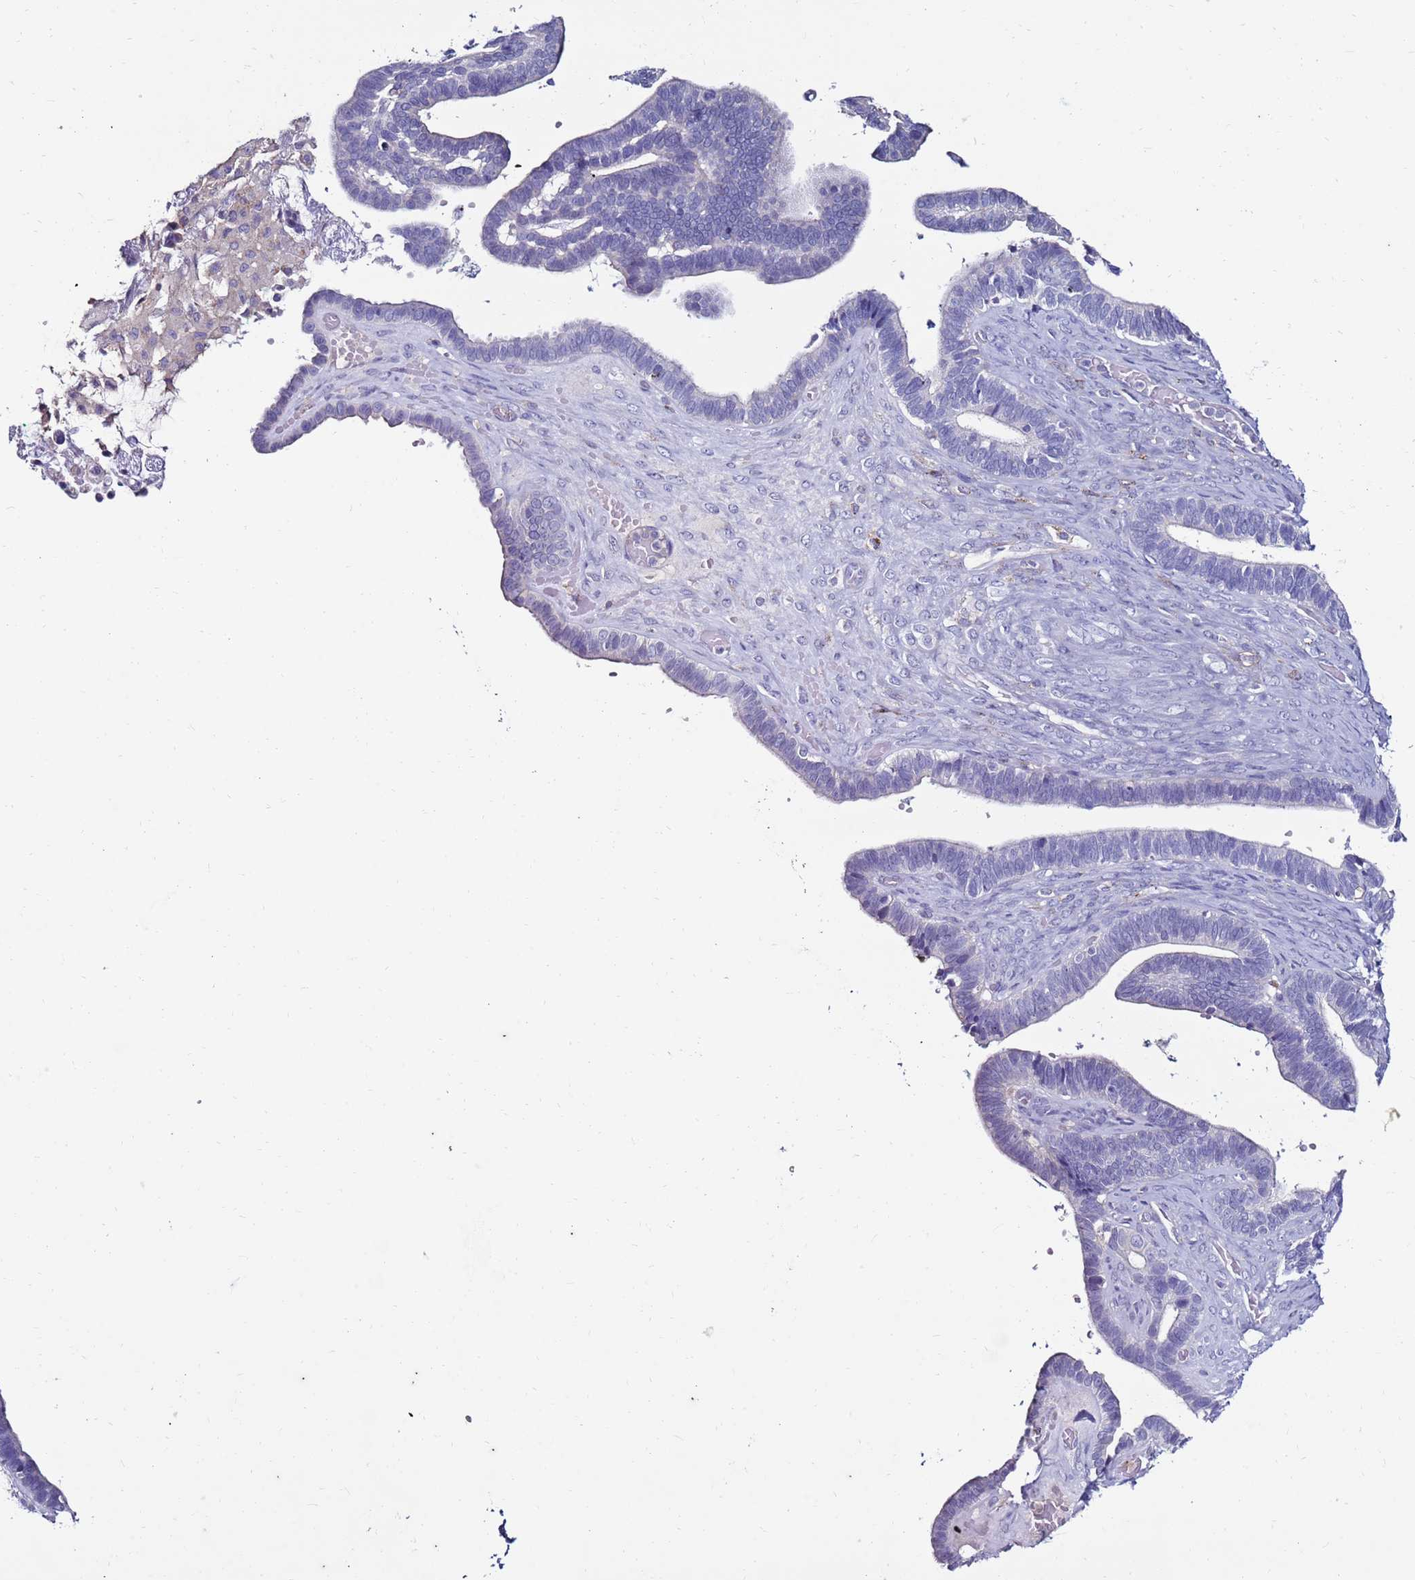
{"staining": {"intensity": "negative", "quantity": "none", "location": "none"}, "tissue": "ovarian cancer", "cell_type": "Tumor cells", "image_type": "cancer", "snomed": [{"axis": "morphology", "description": "Cystadenocarcinoma, serous, NOS"}, {"axis": "topography", "description": "Ovary"}], "caption": "A high-resolution photomicrograph shows immunohistochemistry (IHC) staining of ovarian serous cystadenocarcinoma, which shows no significant expression in tumor cells.", "gene": "CLEC4M", "patient": {"sex": "female", "age": 56}}